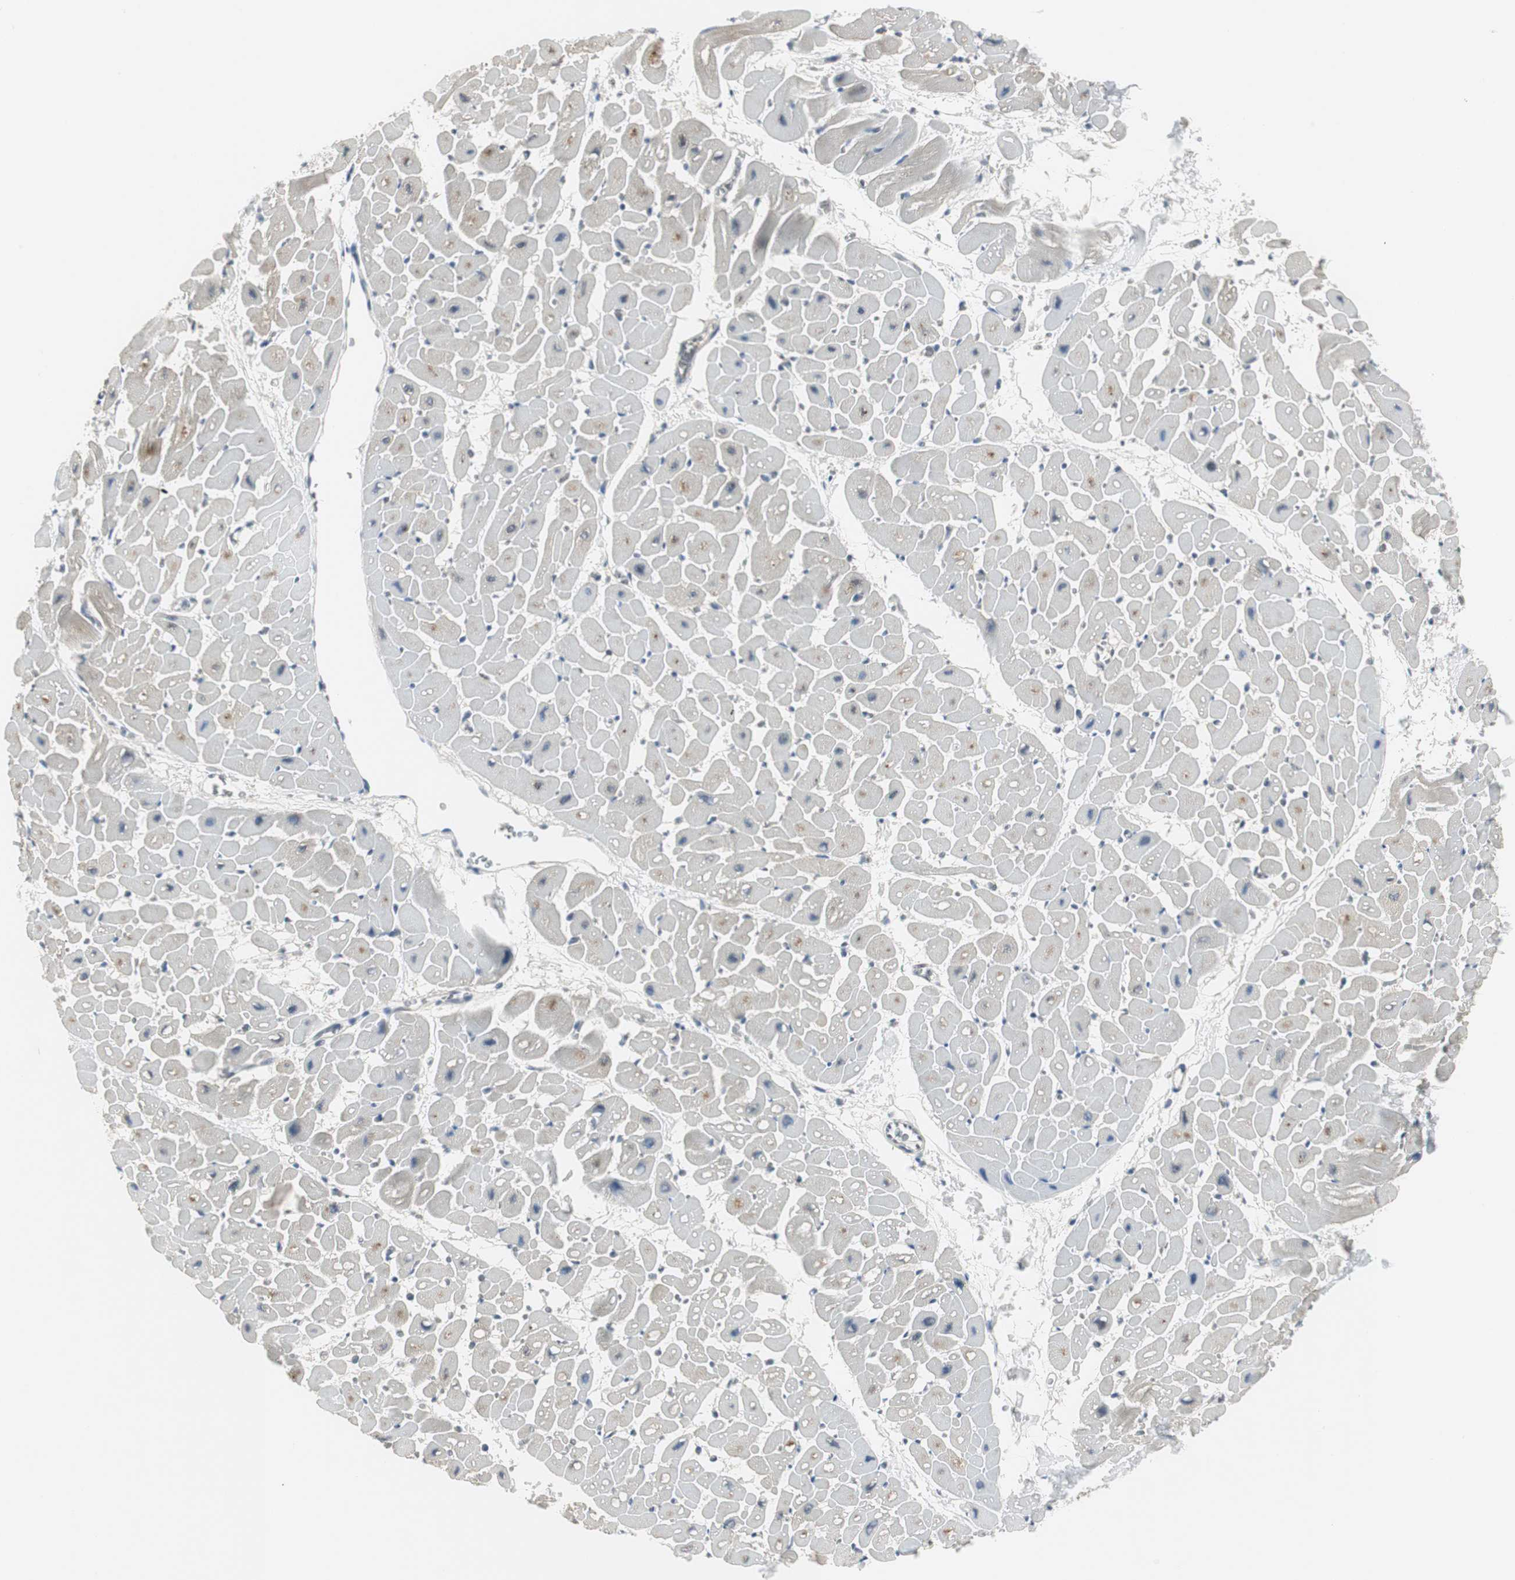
{"staining": {"intensity": "moderate", "quantity": "25%-75%", "location": "cytoplasmic/membranous"}, "tissue": "heart muscle", "cell_type": "Cardiomyocytes", "image_type": "normal", "snomed": [{"axis": "morphology", "description": "Normal tissue, NOS"}, {"axis": "topography", "description": "Heart"}], "caption": "This micrograph demonstrates immunohistochemistry staining of unremarkable heart muscle, with medium moderate cytoplasmic/membranous staining in approximately 25%-75% of cardiomyocytes.", "gene": "CCT5", "patient": {"sex": "male", "age": 45}}